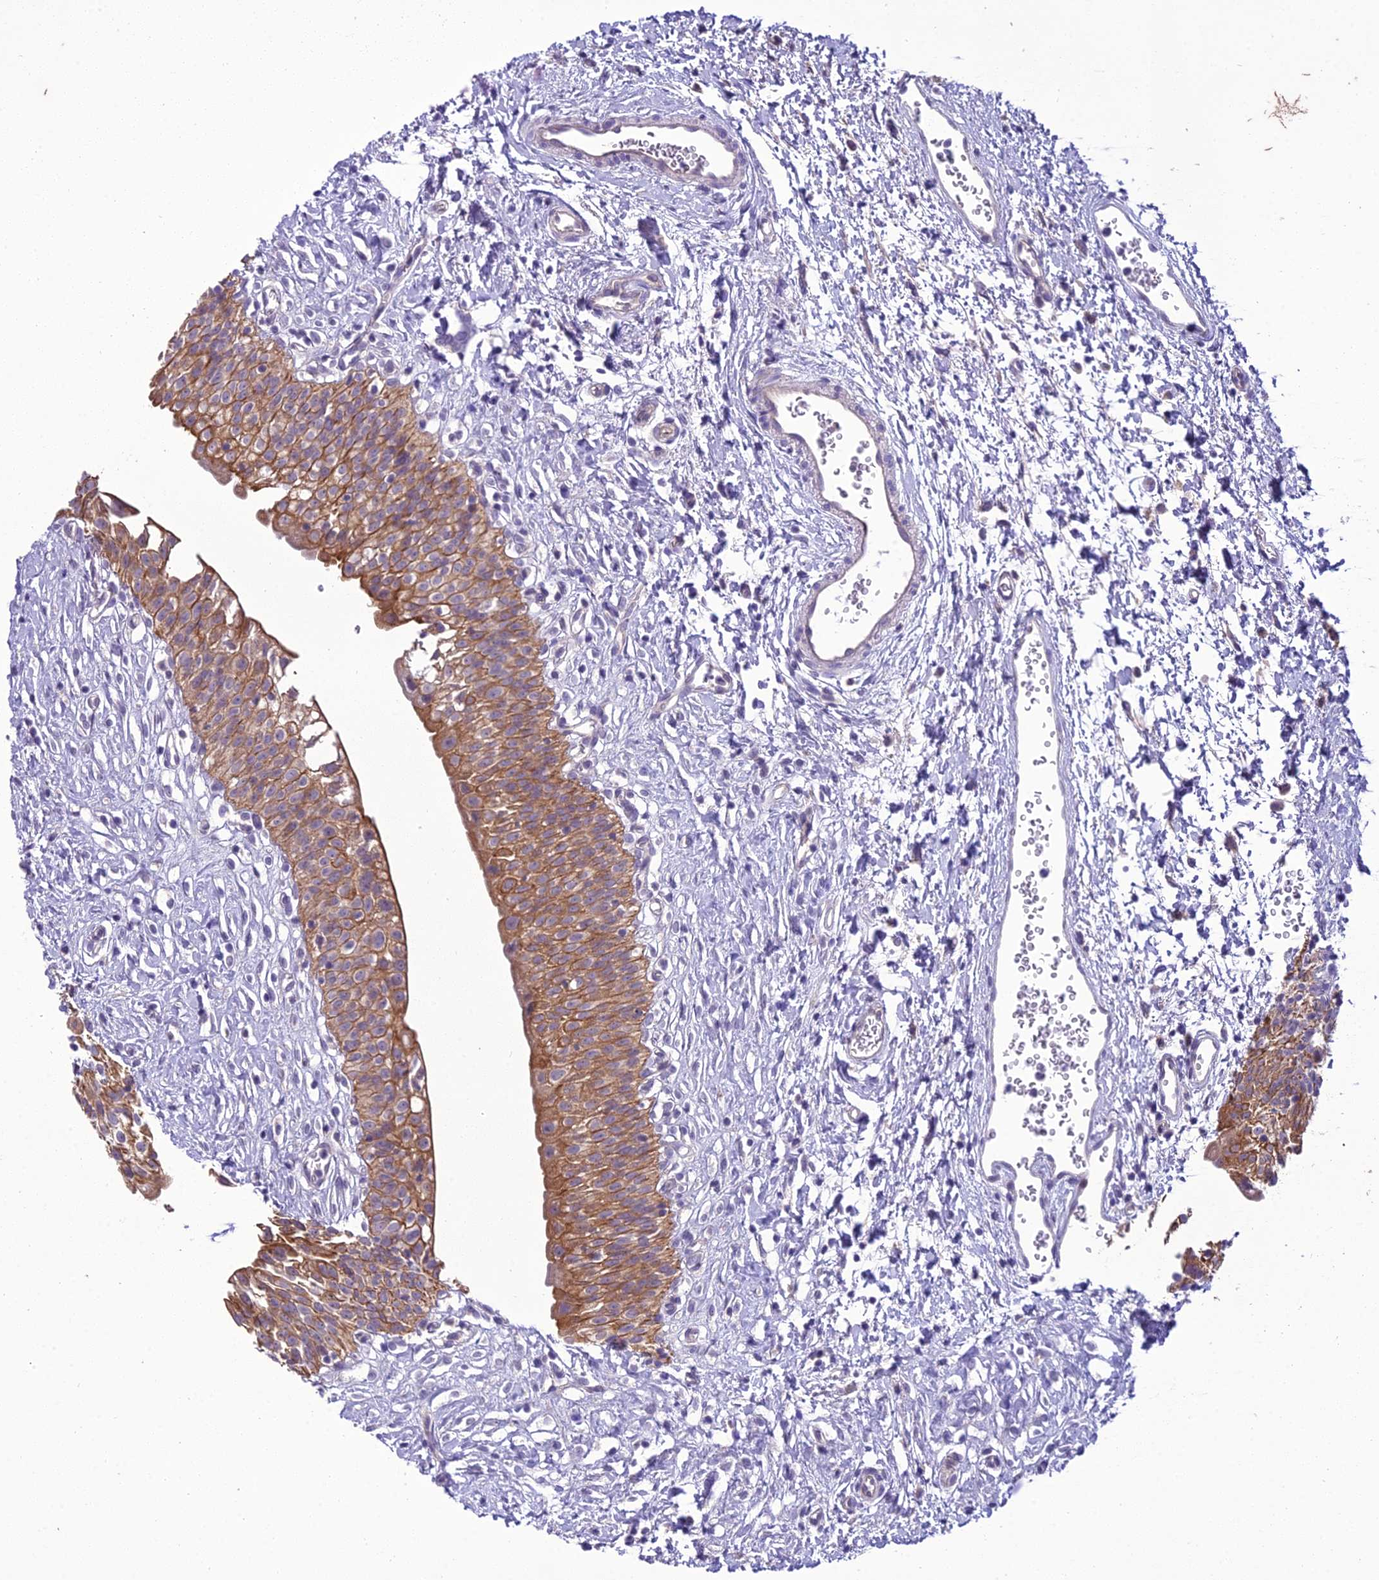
{"staining": {"intensity": "strong", "quantity": ">75%", "location": "cytoplasmic/membranous"}, "tissue": "urinary bladder", "cell_type": "Urothelial cells", "image_type": "normal", "snomed": [{"axis": "morphology", "description": "Normal tissue, NOS"}, {"axis": "topography", "description": "Urinary bladder"}], "caption": "IHC of benign human urinary bladder shows high levels of strong cytoplasmic/membranous positivity in approximately >75% of urothelial cells.", "gene": "SCRT1", "patient": {"sex": "male", "age": 51}}